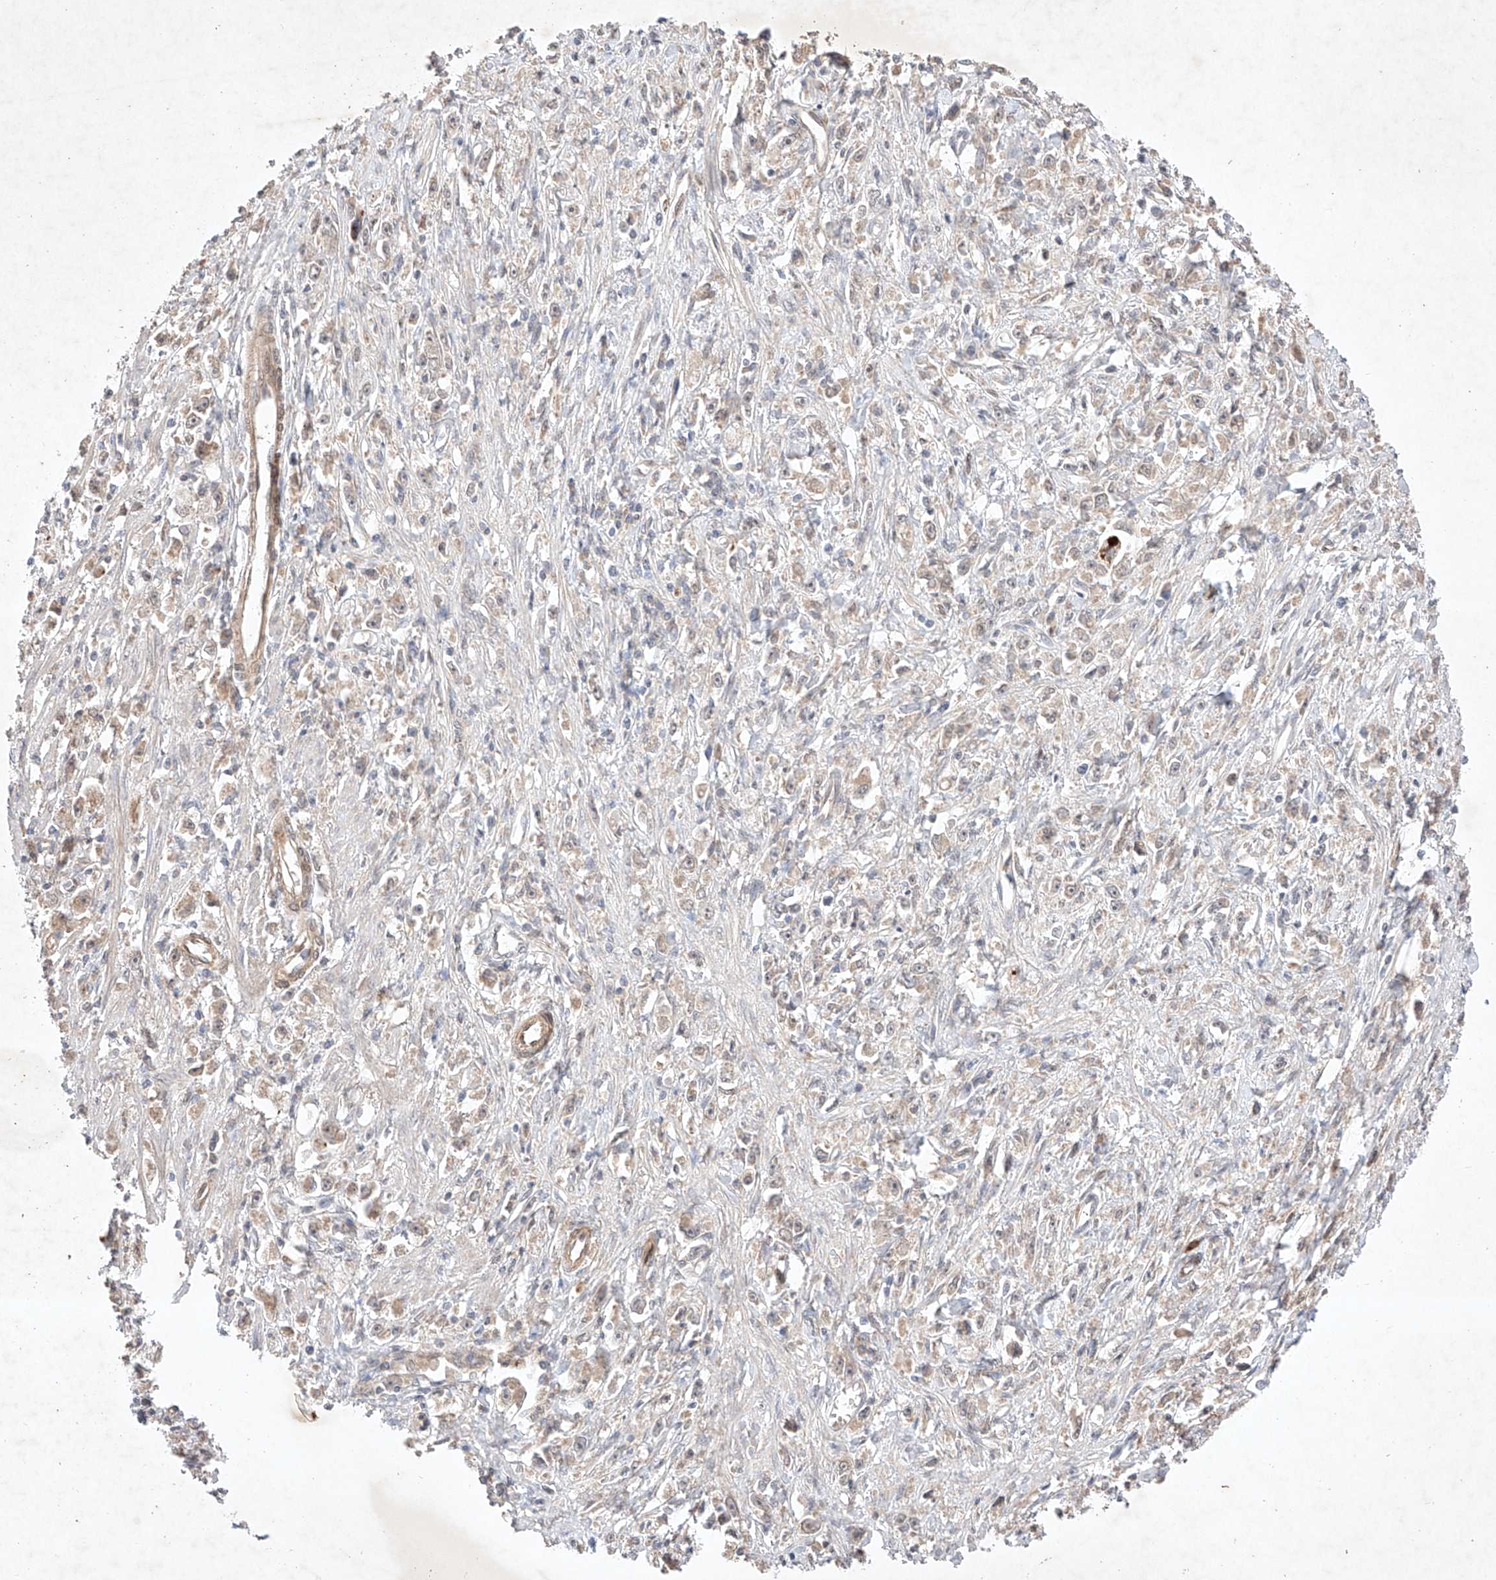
{"staining": {"intensity": "negative", "quantity": "none", "location": "none"}, "tissue": "stomach cancer", "cell_type": "Tumor cells", "image_type": "cancer", "snomed": [{"axis": "morphology", "description": "Adenocarcinoma, NOS"}, {"axis": "topography", "description": "Stomach"}], "caption": "Micrograph shows no protein expression in tumor cells of stomach adenocarcinoma tissue.", "gene": "ZNF124", "patient": {"sex": "female", "age": 59}}